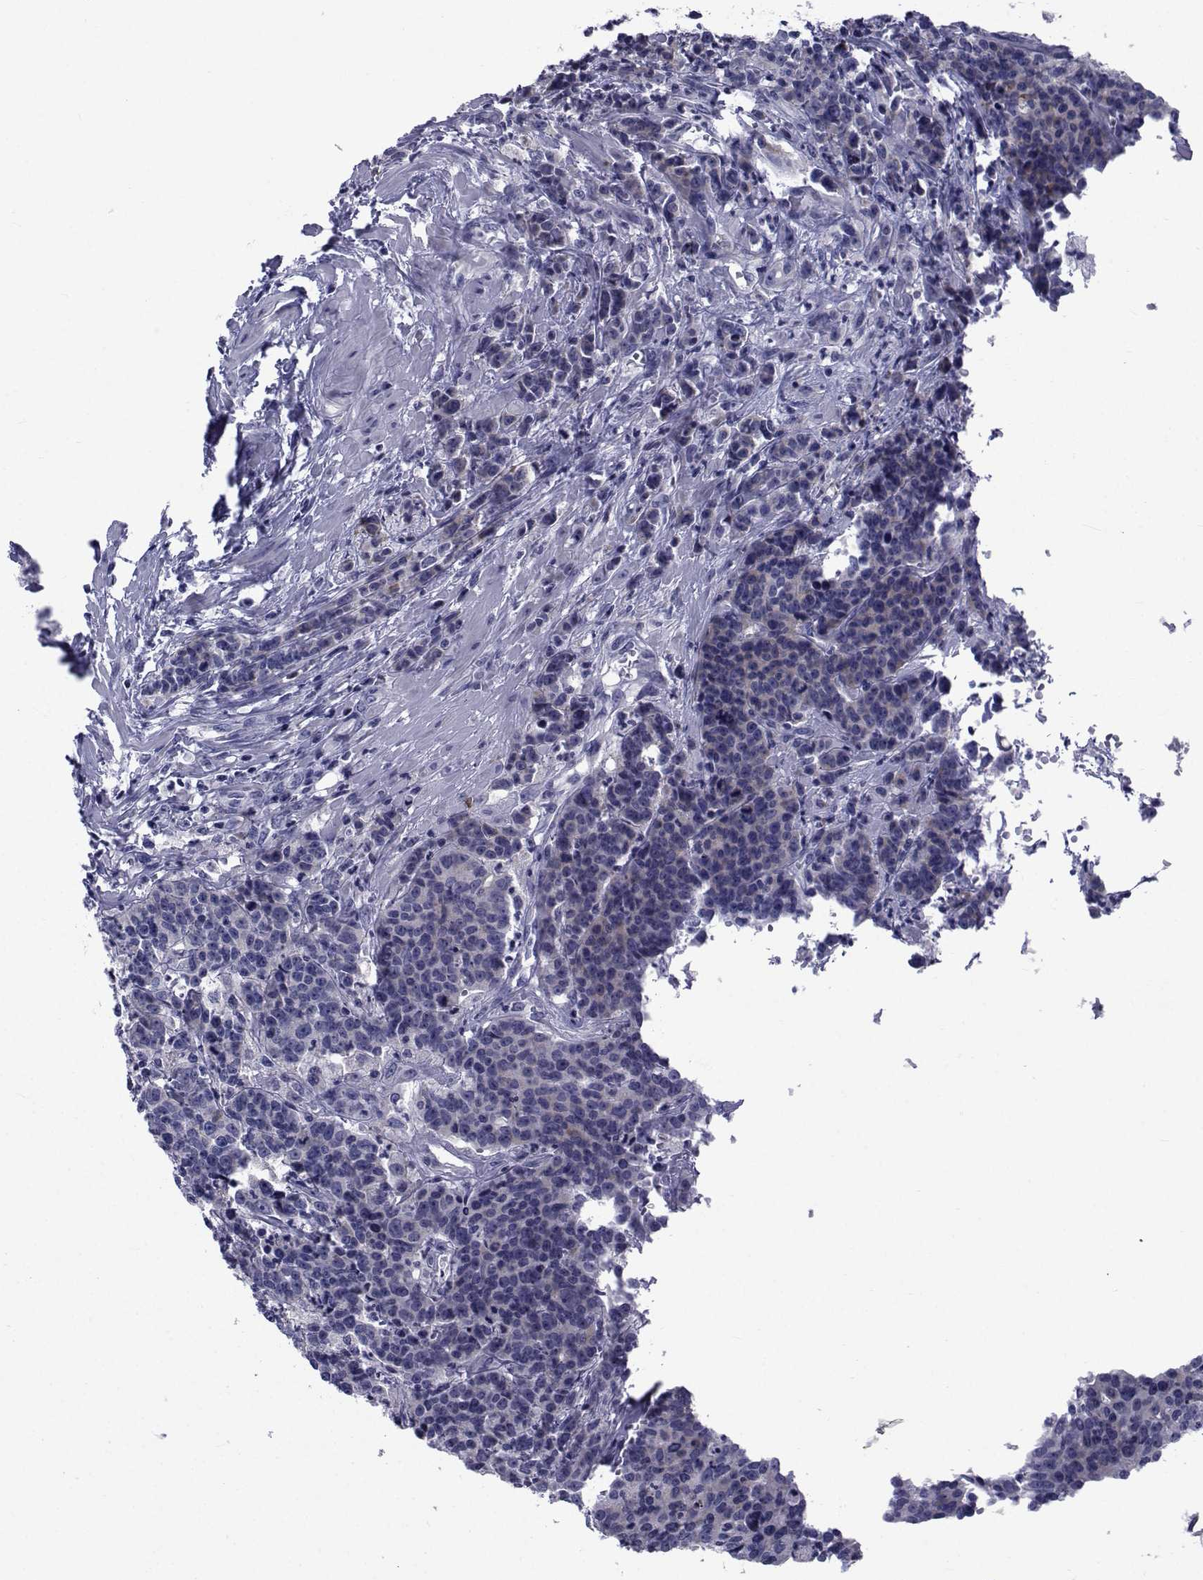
{"staining": {"intensity": "weak", "quantity": "<25%", "location": "cytoplasmic/membranous"}, "tissue": "prostate cancer", "cell_type": "Tumor cells", "image_type": "cancer", "snomed": [{"axis": "morphology", "description": "Adenocarcinoma, NOS"}, {"axis": "topography", "description": "Prostate"}], "caption": "The photomicrograph reveals no staining of tumor cells in prostate adenocarcinoma.", "gene": "ROPN1", "patient": {"sex": "male", "age": 67}}